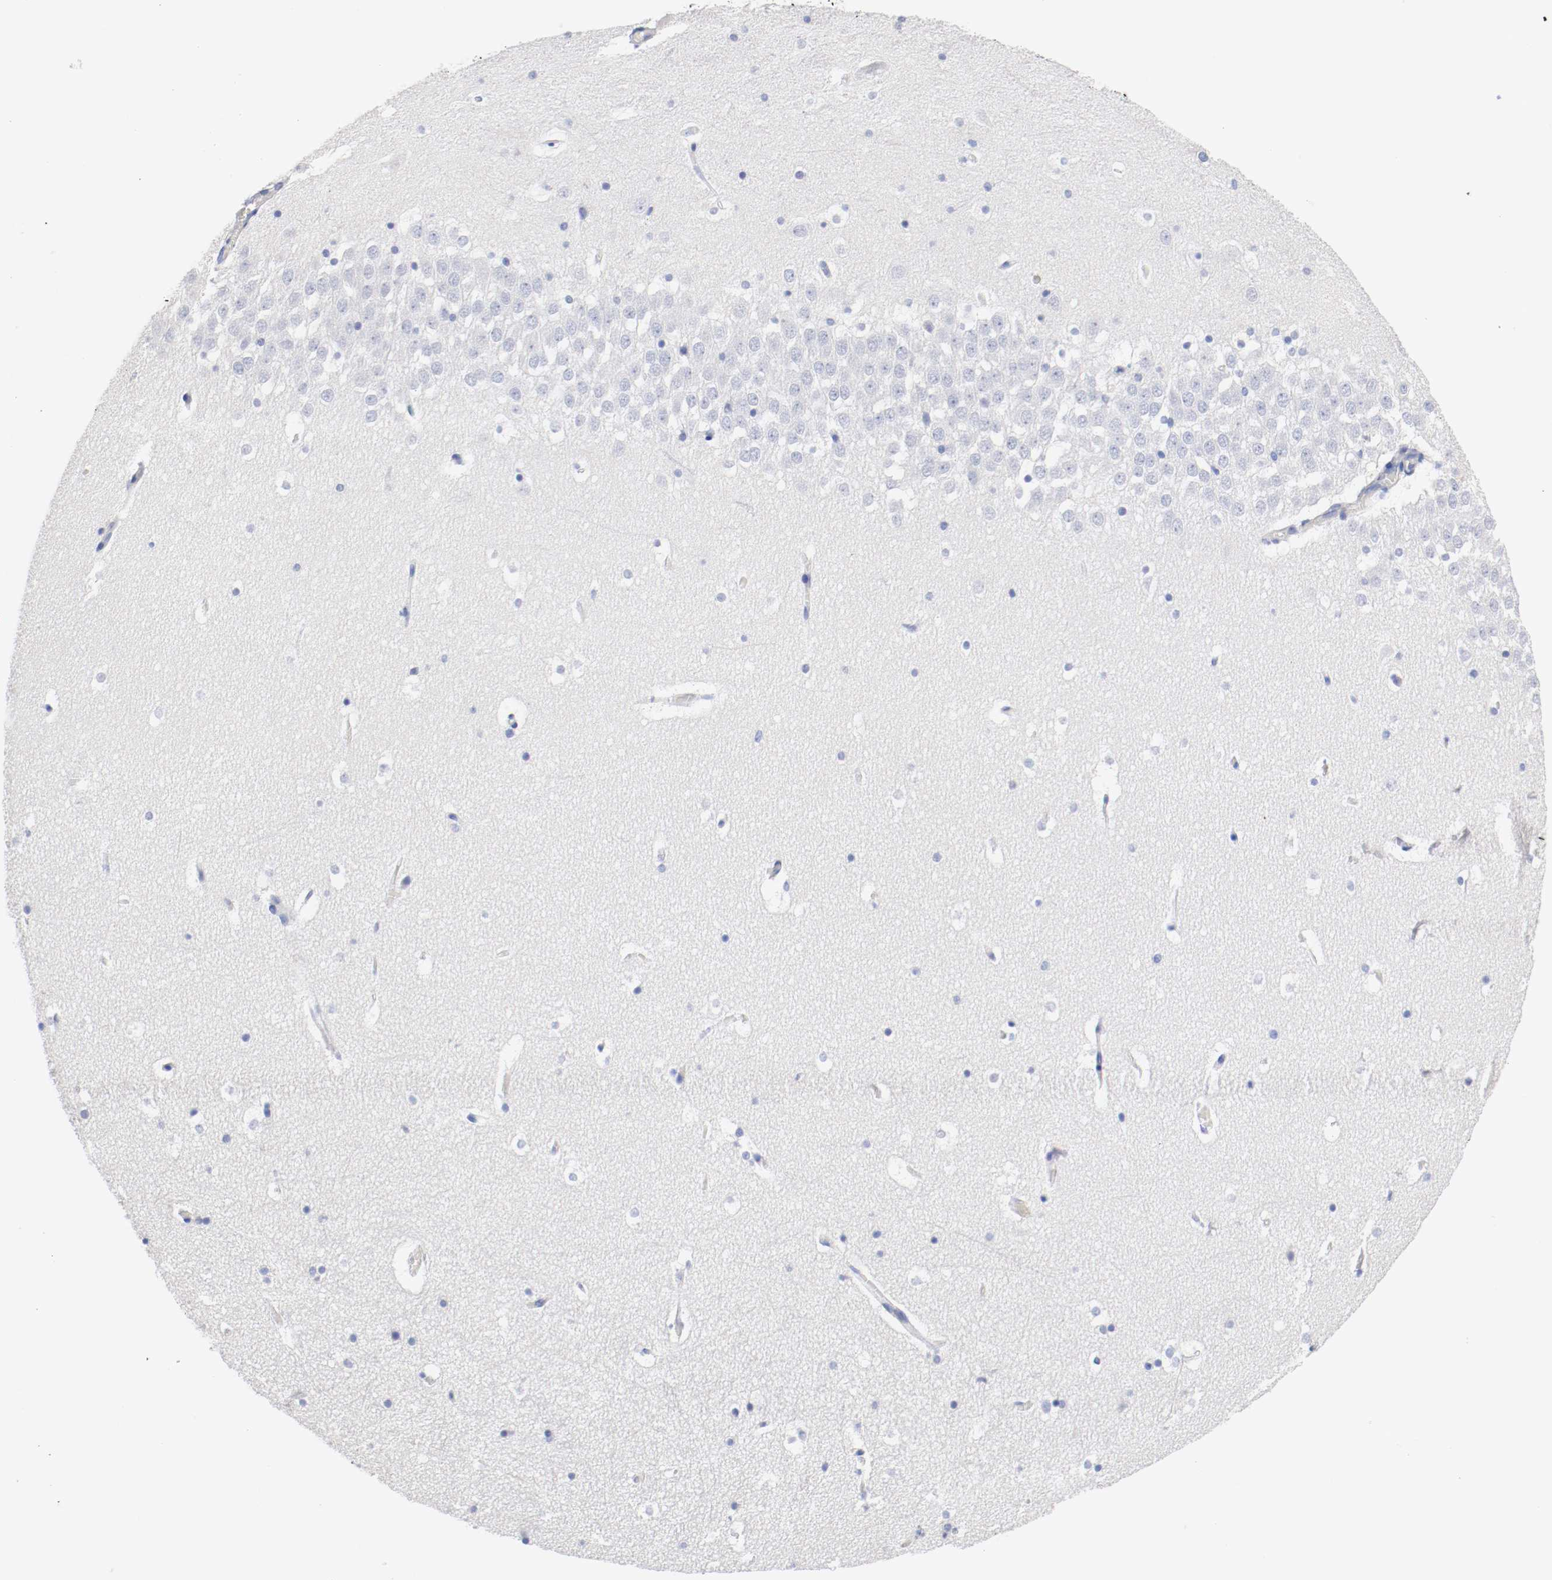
{"staining": {"intensity": "negative", "quantity": "none", "location": "none"}, "tissue": "hippocampus", "cell_type": "Glial cells", "image_type": "normal", "snomed": [{"axis": "morphology", "description": "Normal tissue, NOS"}, {"axis": "topography", "description": "Hippocampus"}], "caption": "Image shows no significant protein positivity in glial cells of unremarkable hippocampus. Nuclei are stained in blue.", "gene": "FGFBP1", "patient": {"sex": "male", "age": 45}}